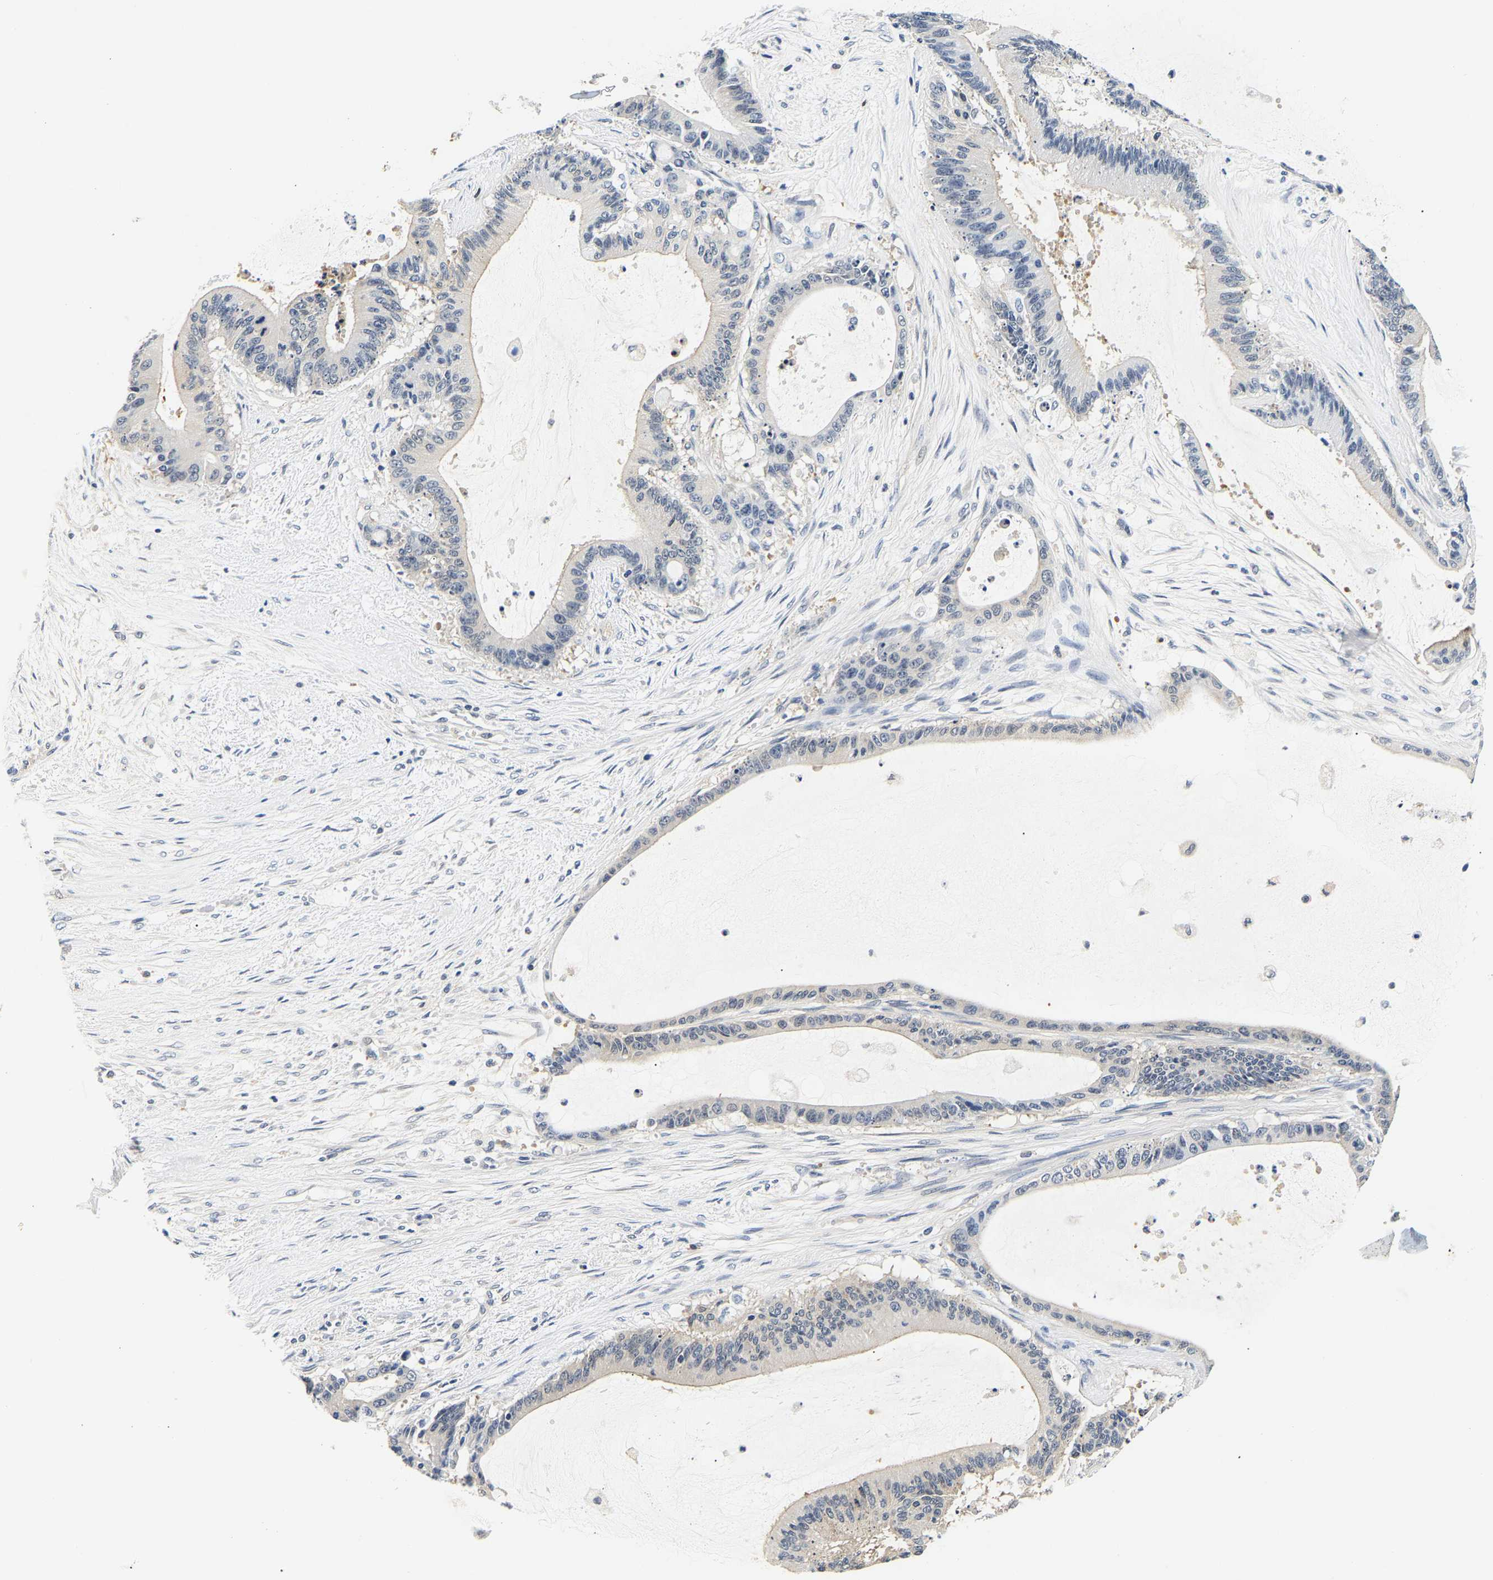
{"staining": {"intensity": "negative", "quantity": "none", "location": "none"}, "tissue": "liver cancer", "cell_type": "Tumor cells", "image_type": "cancer", "snomed": [{"axis": "morphology", "description": "Cholangiocarcinoma"}, {"axis": "topography", "description": "Liver"}], "caption": "Human liver cholangiocarcinoma stained for a protein using immunohistochemistry exhibits no staining in tumor cells.", "gene": "UCHL3", "patient": {"sex": "female", "age": 73}}